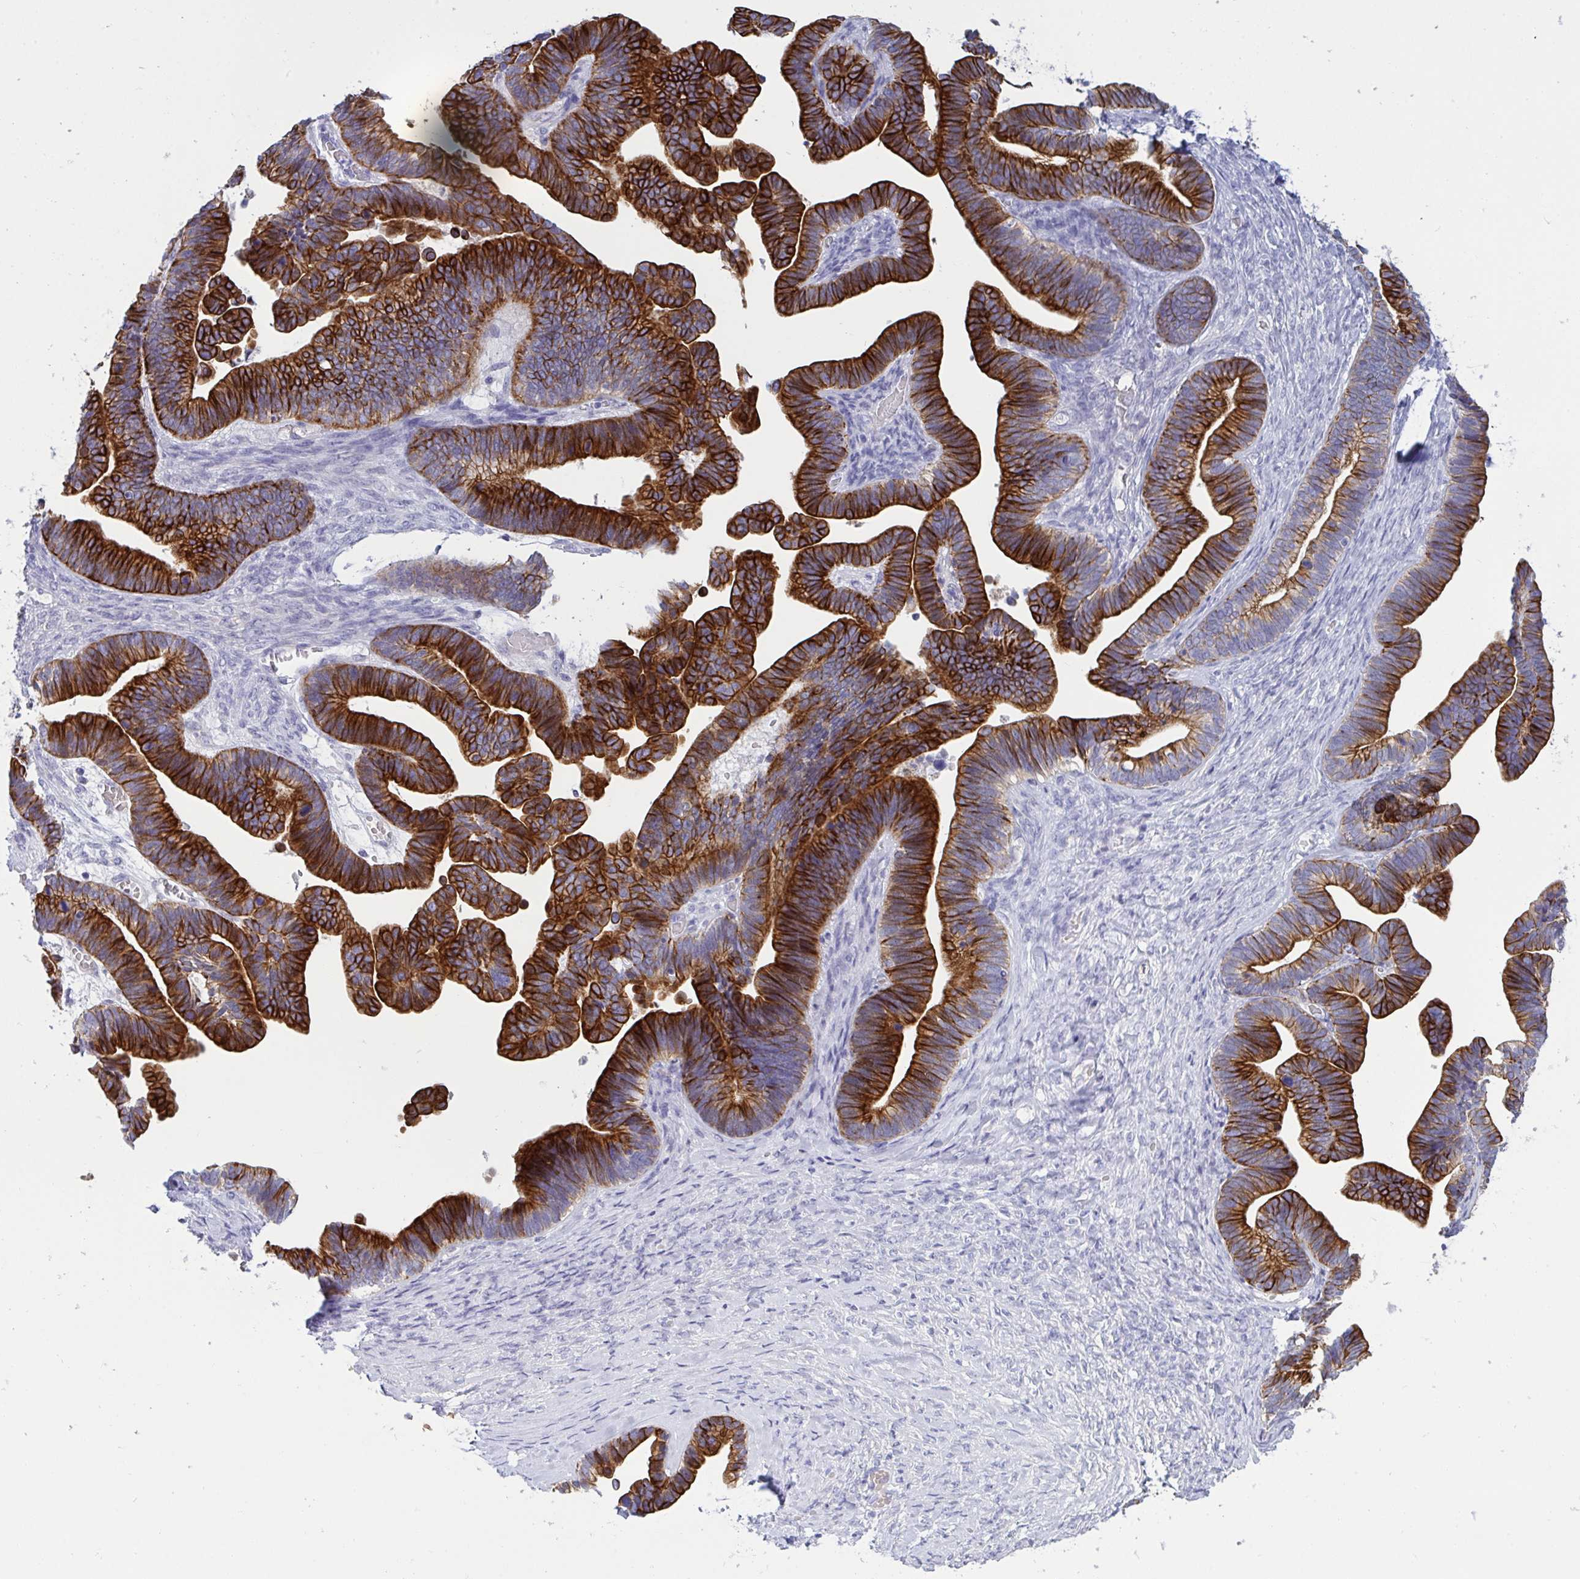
{"staining": {"intensity": "strong", "quantity": ">75%", "location": "cytoplasmic/membranous"}, "tissue": "ovarian cancer", "cell_type": "Tumor cells", "image_type": "cancer", "snomed": [{"axis": "morphology", "description": "Cystadenocarcinoma, serous, NOS"}, {"axis": "topography", "description": "Ovary"}], "caption": "Ovarian cancer (serous cystadenocarcinoma) stained for a protein (brown) shows strong cytoplasmic/membranous positive staining in approximately >75% of tumor cells.", "gene": "TAS2R38", "patient": {"sex": "female", "age": 56}}